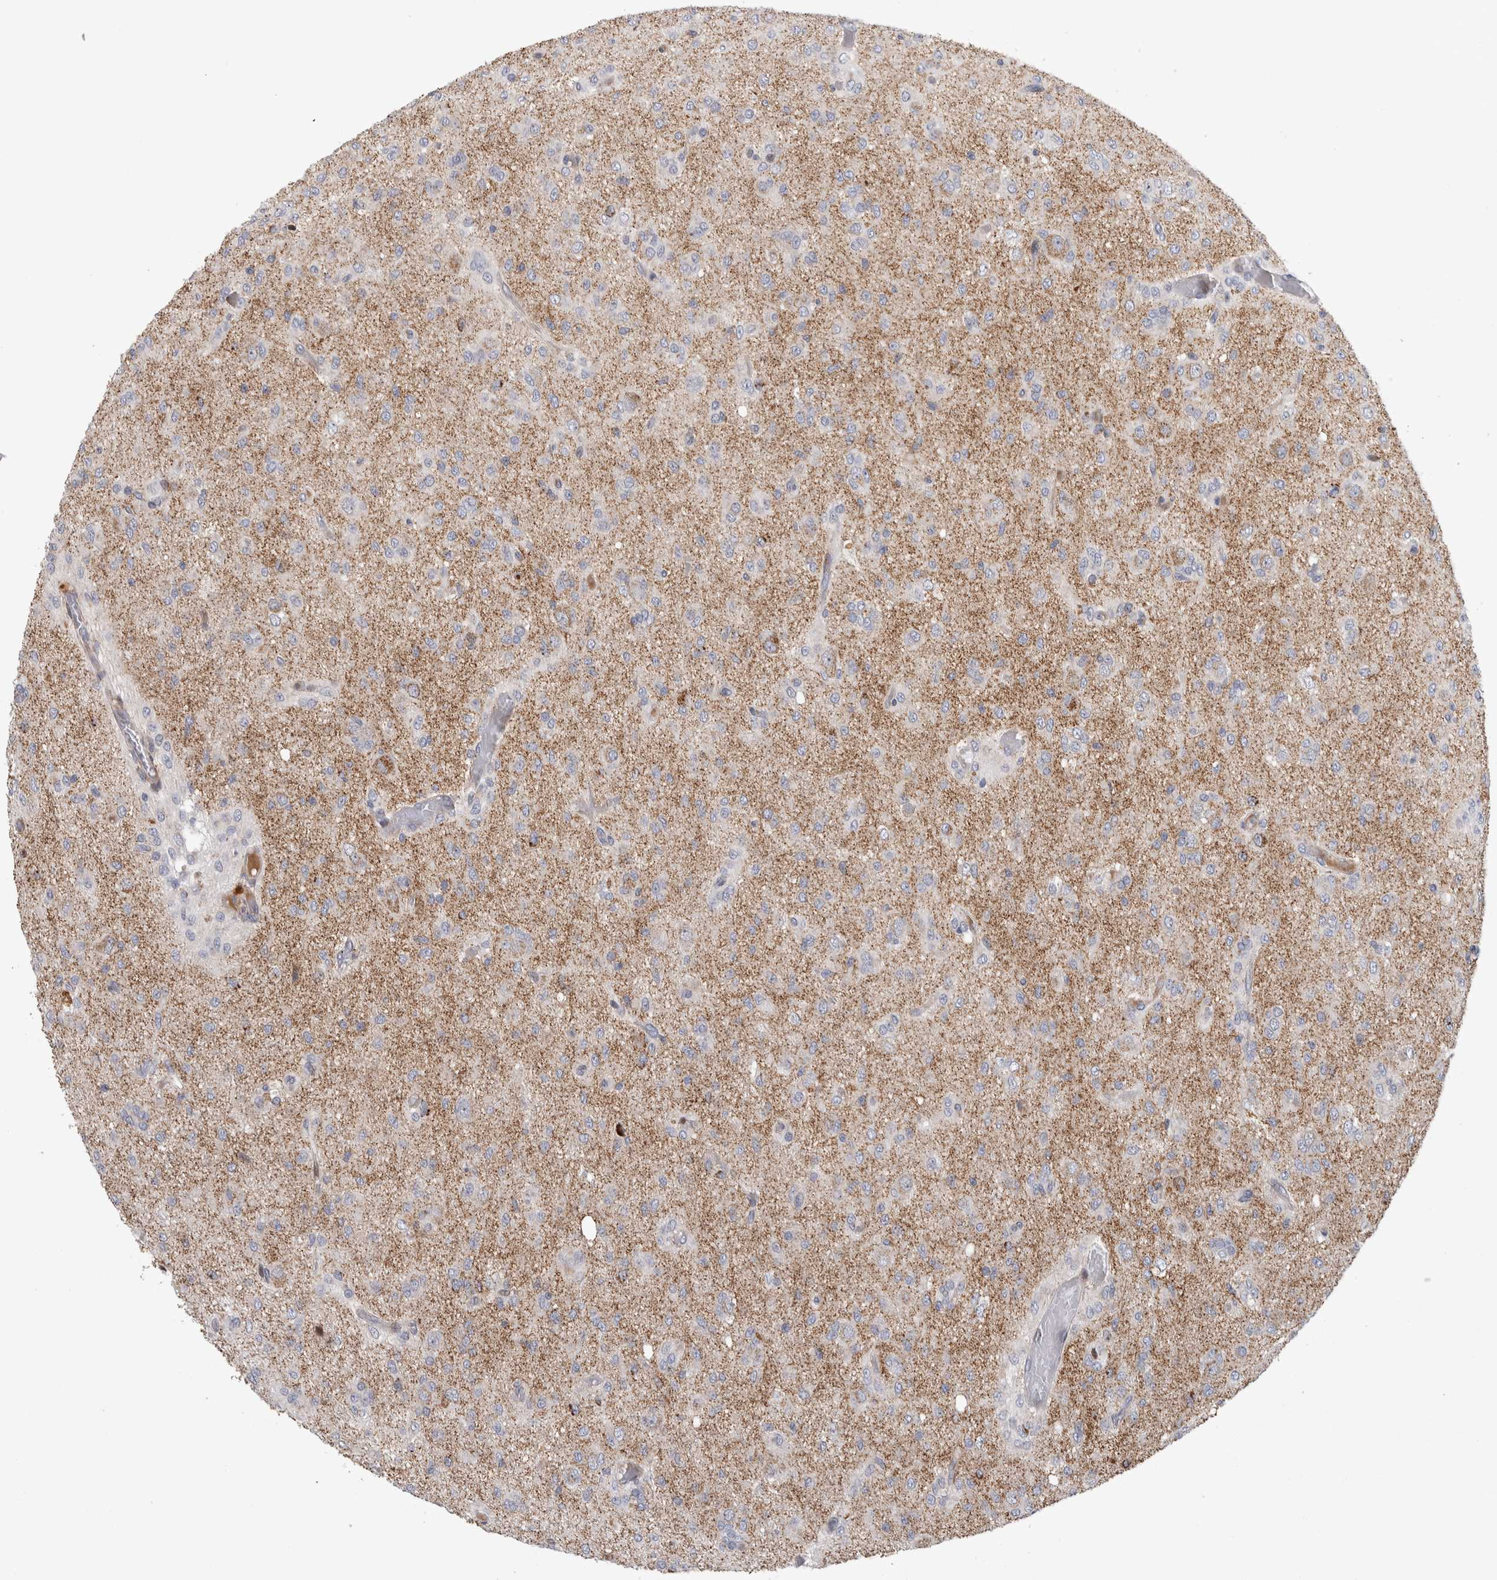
{"staining": {"intensity": "weak", "quantity": "<25%", "location": "cytoplasmic/membranous"}, "tissue": "glioma", "cell_type": "Tumor cells", "image_type": "cancer", "snomed": [{"axis": "morphology", "description": "Glioma, malignant, High grade"}, {"axis": "topography", "description": "Brain"}], "caption": "Histopathology image shows no protein staining in tumor cells of high-grade glioma (malignant) tissue.", "gene": "RBM48", "patient": {"sex": "female", "age": 59}}